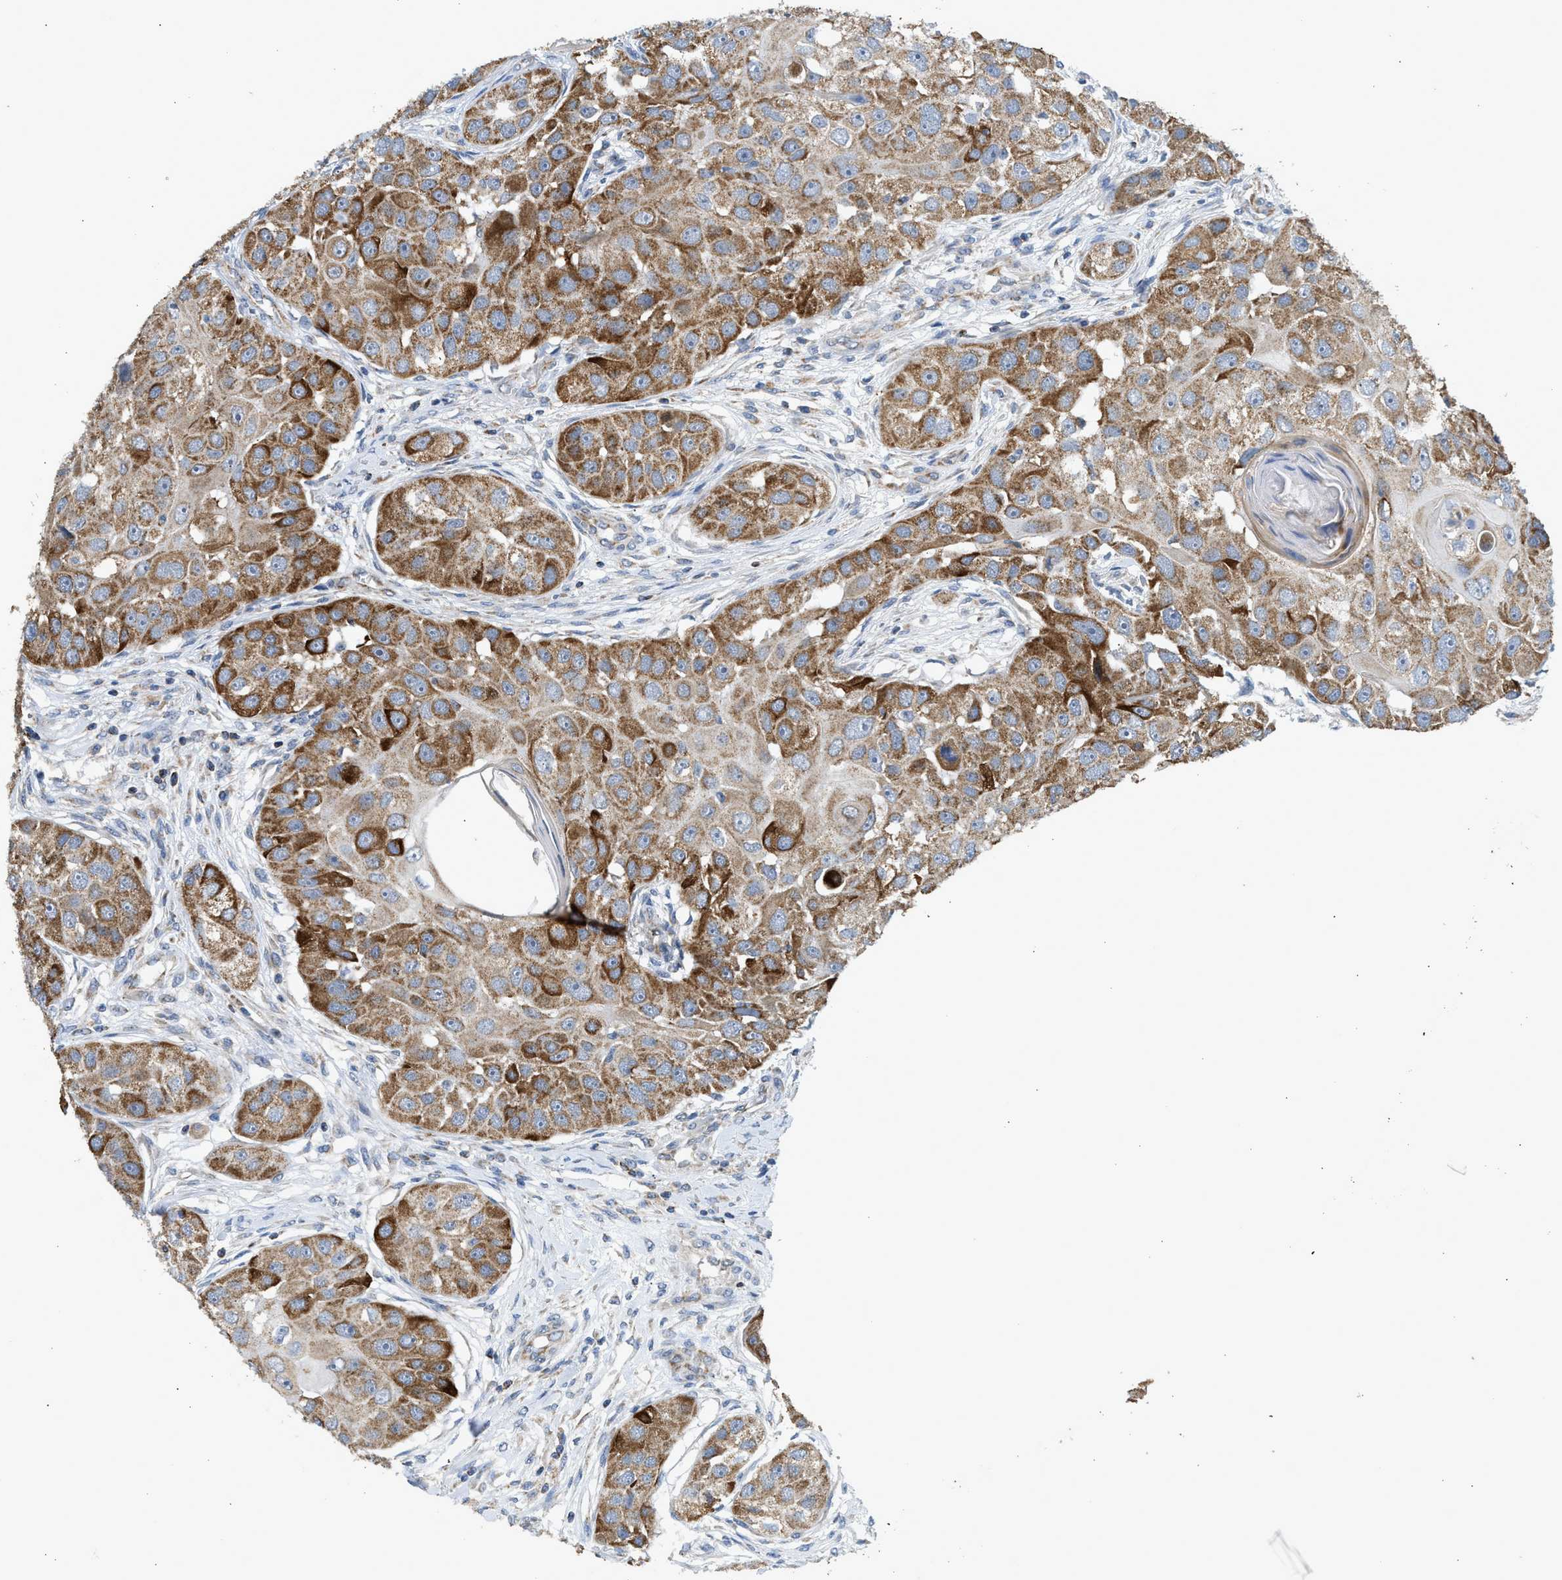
{"staining": {"intensity": "moderate", "quantity": ">75%", "location": "cytoplasmic/membranous"}, "tissue": "head and neck cancer", "cell_type": "Tumor cells", "image_type": "cancer", "snomed": [{"axis": "morphology", "description": "Normal tissue, NOS"}, {"axis": "morphology", "description": "Squamous cell carcinoma, NOS"}, {"axis": "topography", "description": "Skeletal muscle"}, {"axis": "topography", "description": "Head-Neck"}], "caption": "A brown stain shows moderate cytoplasmic/membranous positivity of a protein in head and neck cancer tumor cells.", "gene": "GOT2", "patient": {"sex": "male", "age": 51}}